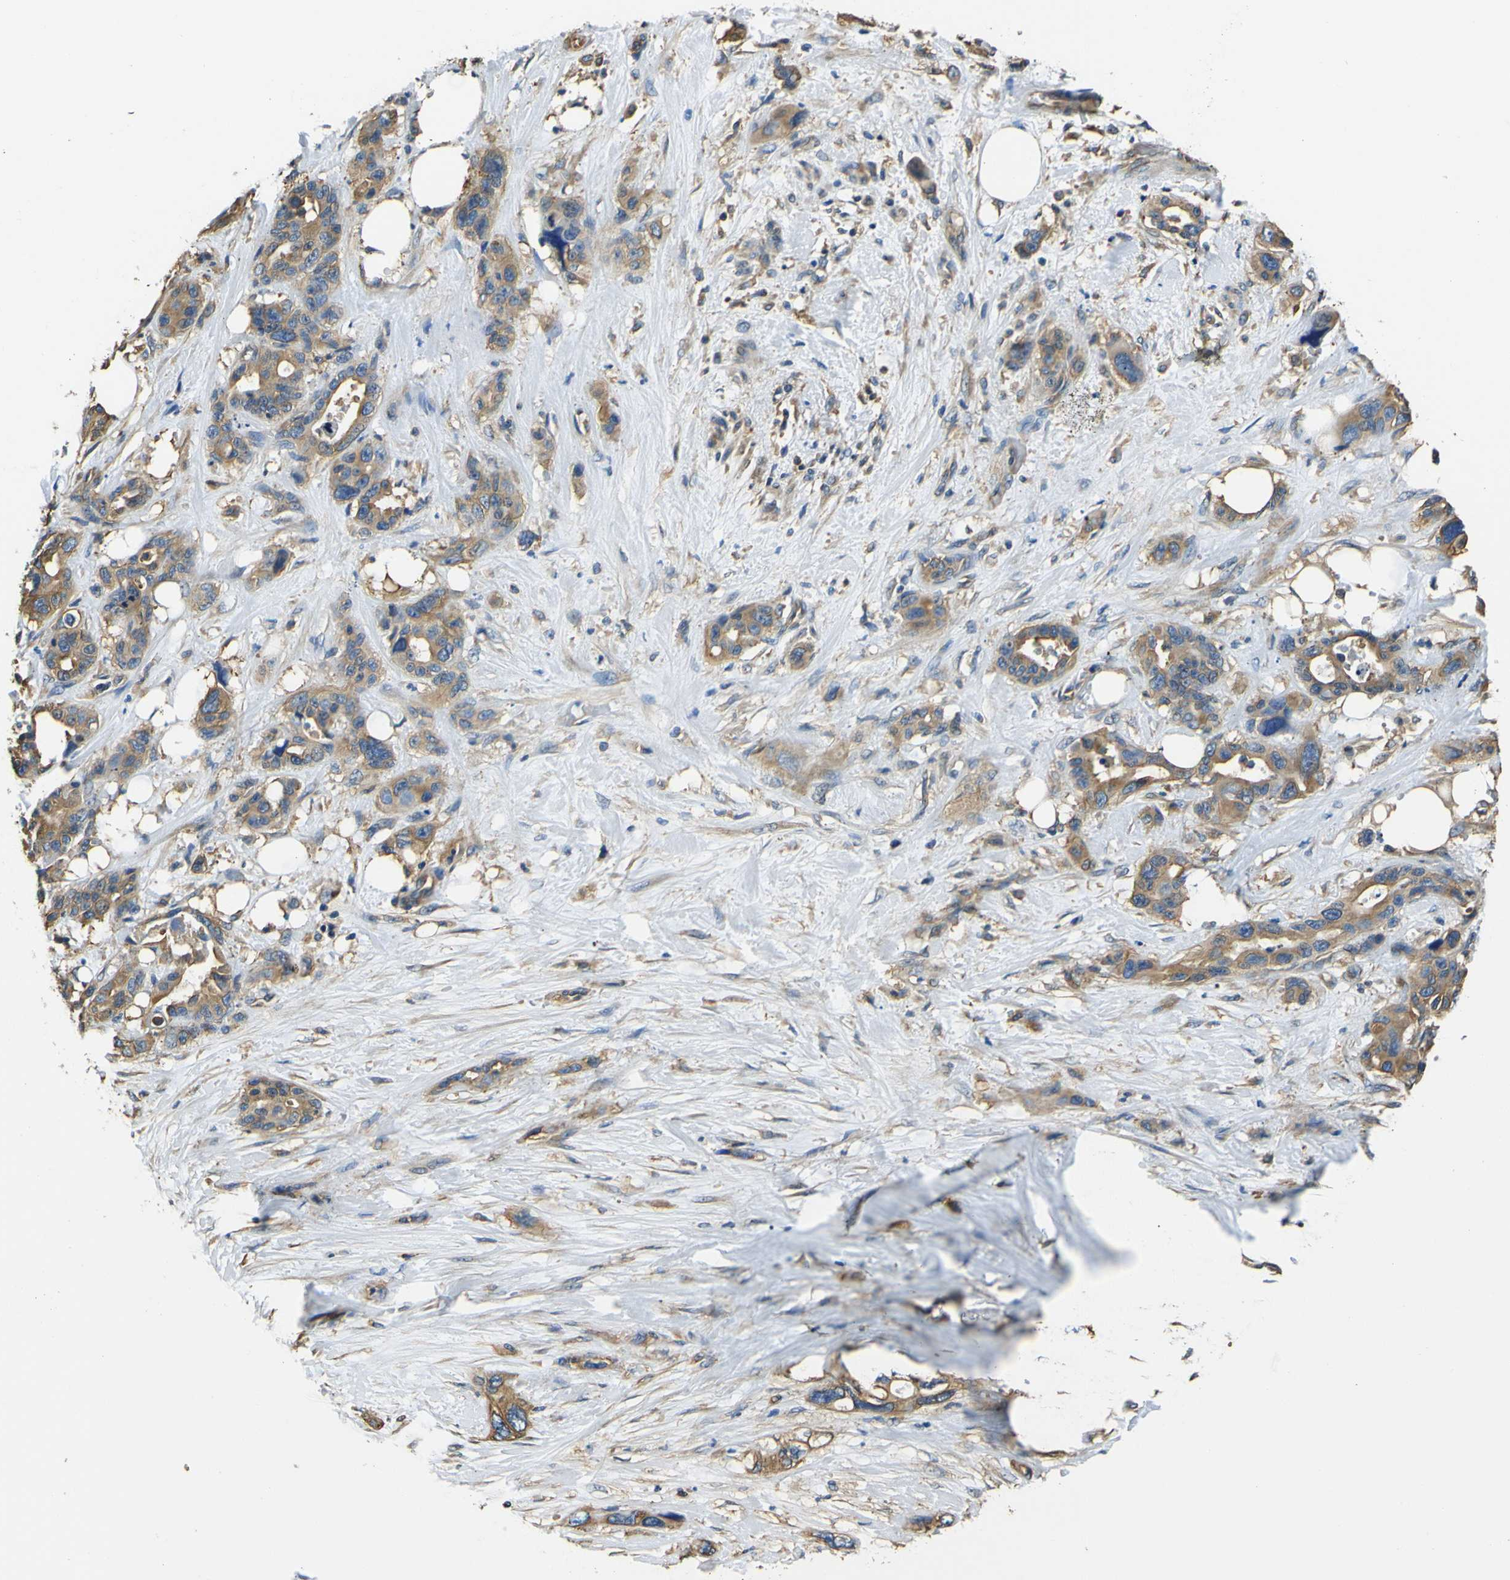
{"staining": {"intensity": "moderate", "quantity": ">75%", "location": "cytoplasmic/membranous"}, "tissue": "pancreatic cancer", "cell_type": "Tumor cells", "image_type": "cancer", "snomed": [{"axis": "morphology", "description": "Adenocarcinoma, NOS"}, {"axis": "topography", "description": "Pancreas"}], "caption": "Human pancreatic cancer stained with a protein marker shows moderate staining in tumor cells.", "gene": "TUBB", "patient": {"sex": "male", "age": 46}}